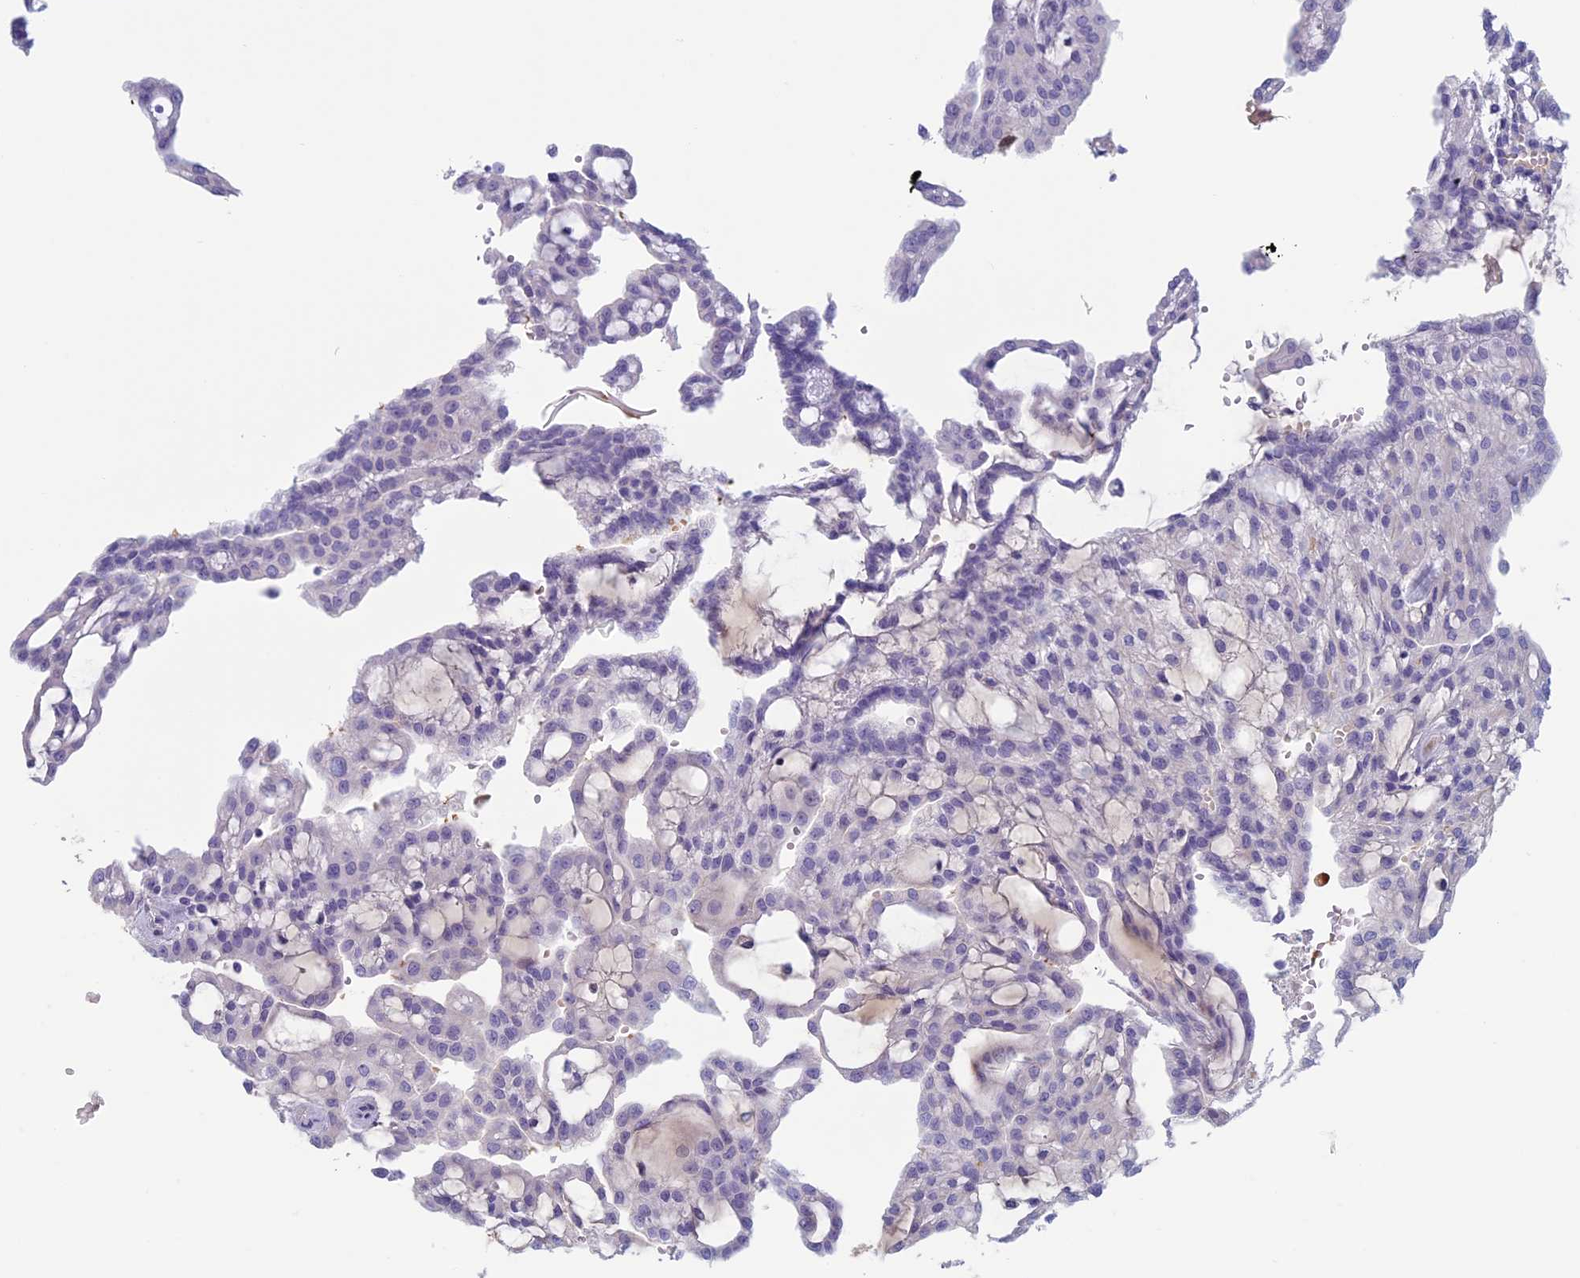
{"staining": {"intensity": "negative", "quantity": "none", "location": "none"}, "tissue": "renal cancer", "cell_type": "Tumor cells", "image_type": "cancer", "snomed": [{"axis": "morphology", "description": "Adenocarcinoma, NOS"}, {"axis": "topography", "description": "Kidney"}], "caption": "There is no significant positivity in tumor cells of adenocarcinoma (renal).", "gene": "ANGPTL2", "patient": {"sex": "male", "age": 63}}